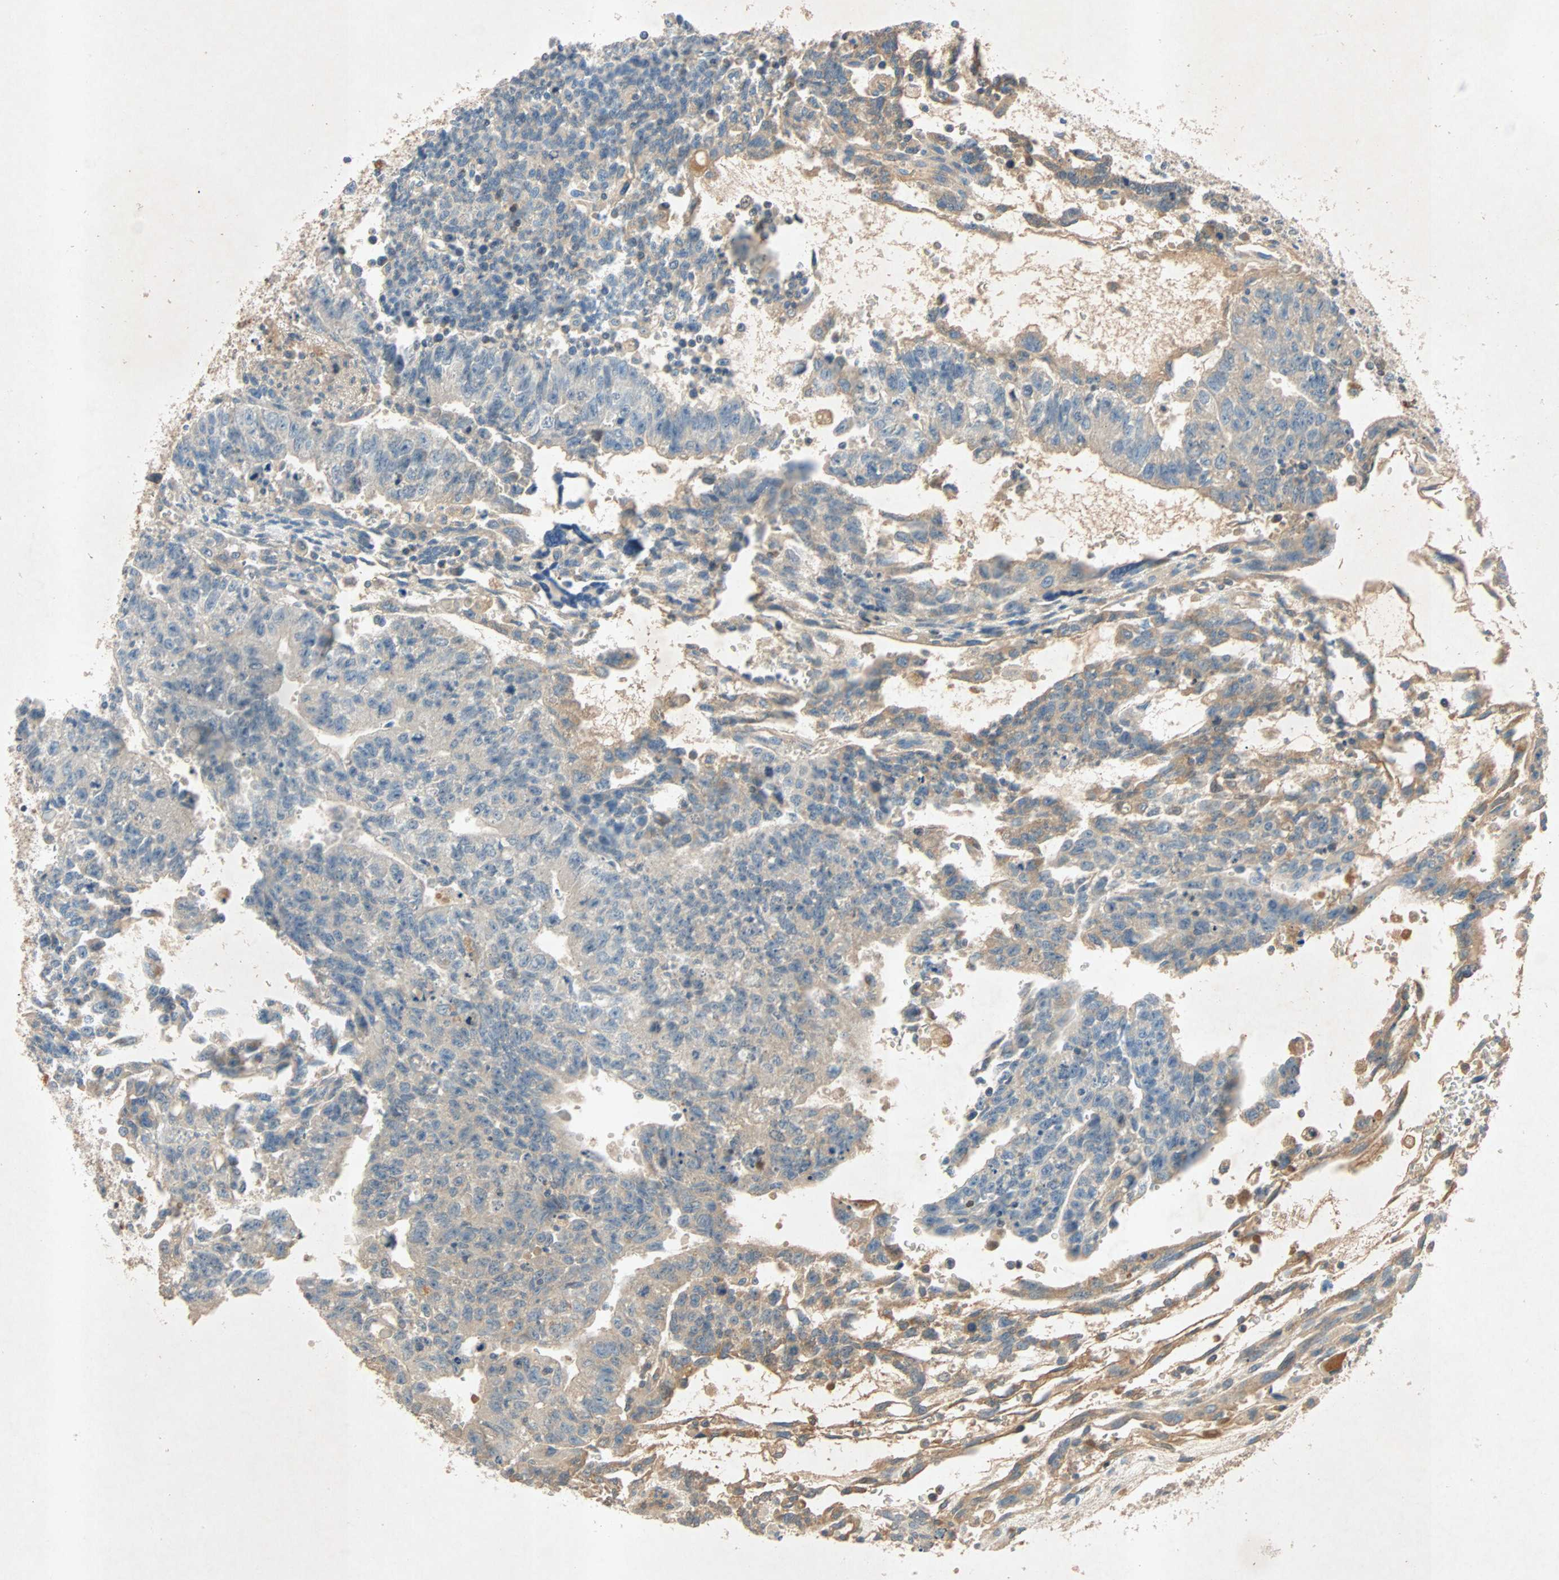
{"staining": {"intensity": "weak", "quantity": ">75%", "location": "cytoplasmic/membranous"}, "tissue": "testis cancer", "cell_type": "Tumor cells", "image_type": "cancer", "snomed": [{"axis": "morphology", "description": "Seminoma, NOS"}, {"axis": "morphology", "description": "Carcinoma, Embryonal, NOS"}, {"axis": "topography", "description": "Testis"}], "caption": "A brown stain shows weak cytoplasmic/membranous positivity of a protein in human seminoma (testis) tumor cells. (DAB (3,3'-diaminobenzidine) = brown stain, brightfield microscopy at high magnification).", "gene": "XYLT1", "patient": {"sex": "male", "age": 52}}